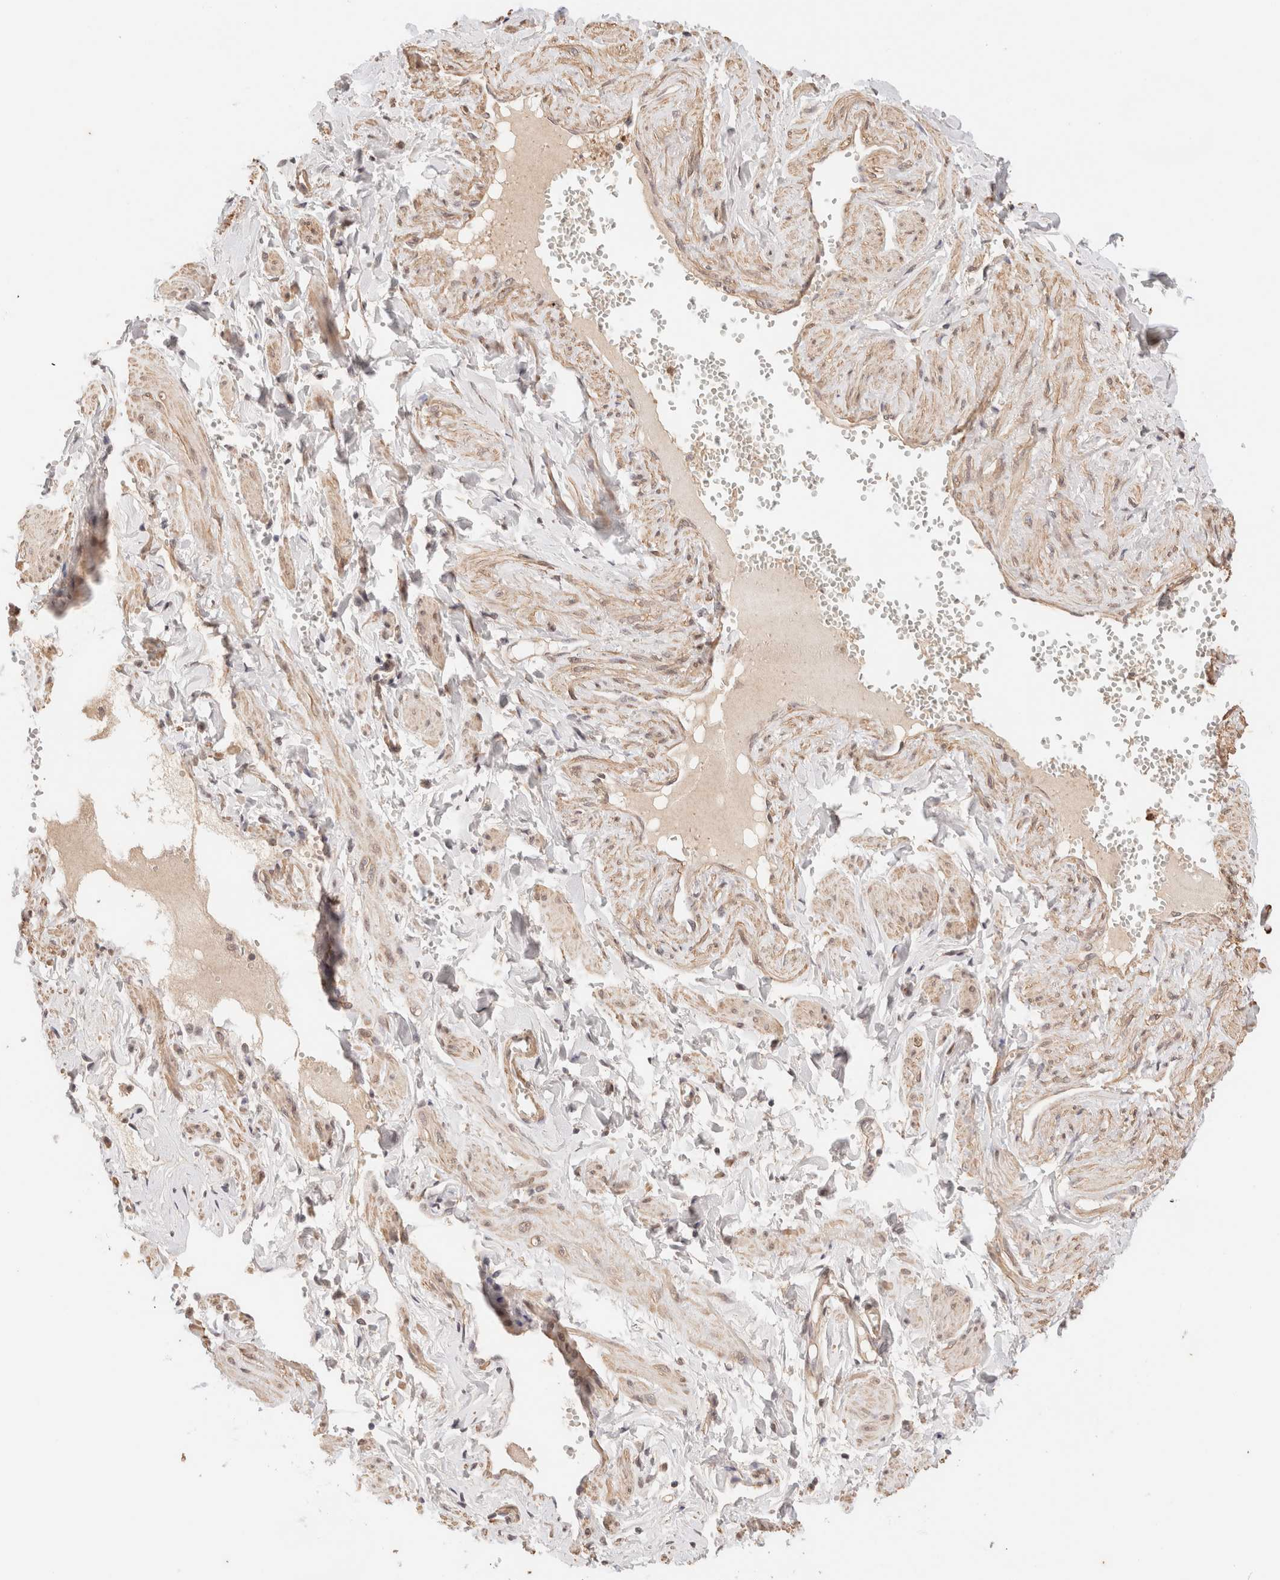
{"staining": {"intensity": "weak", "quantity": "25%-75%", "location": "cytoplasmic/membranous"}, "tissue": "adipose tissue", "cell_type": "Adipocytes", "image_type": "normal", "snomed": [{"axis": "morphology", "description": "Normal tissue, NOS"}, {"axis": "topography", "description": "Vascular tissue"}, {"axis": "topography", "description": "Fallopian tube"}, {"axis": "topography", "description": "Ovary"}], "caption": "Benign adipose tissue exhibits weak cytoplasmic/membranous expression in approximately 25%-75% of adipocytes.", "gene": "BRPF3", "patient": {"sex": "female", "age": 67}}